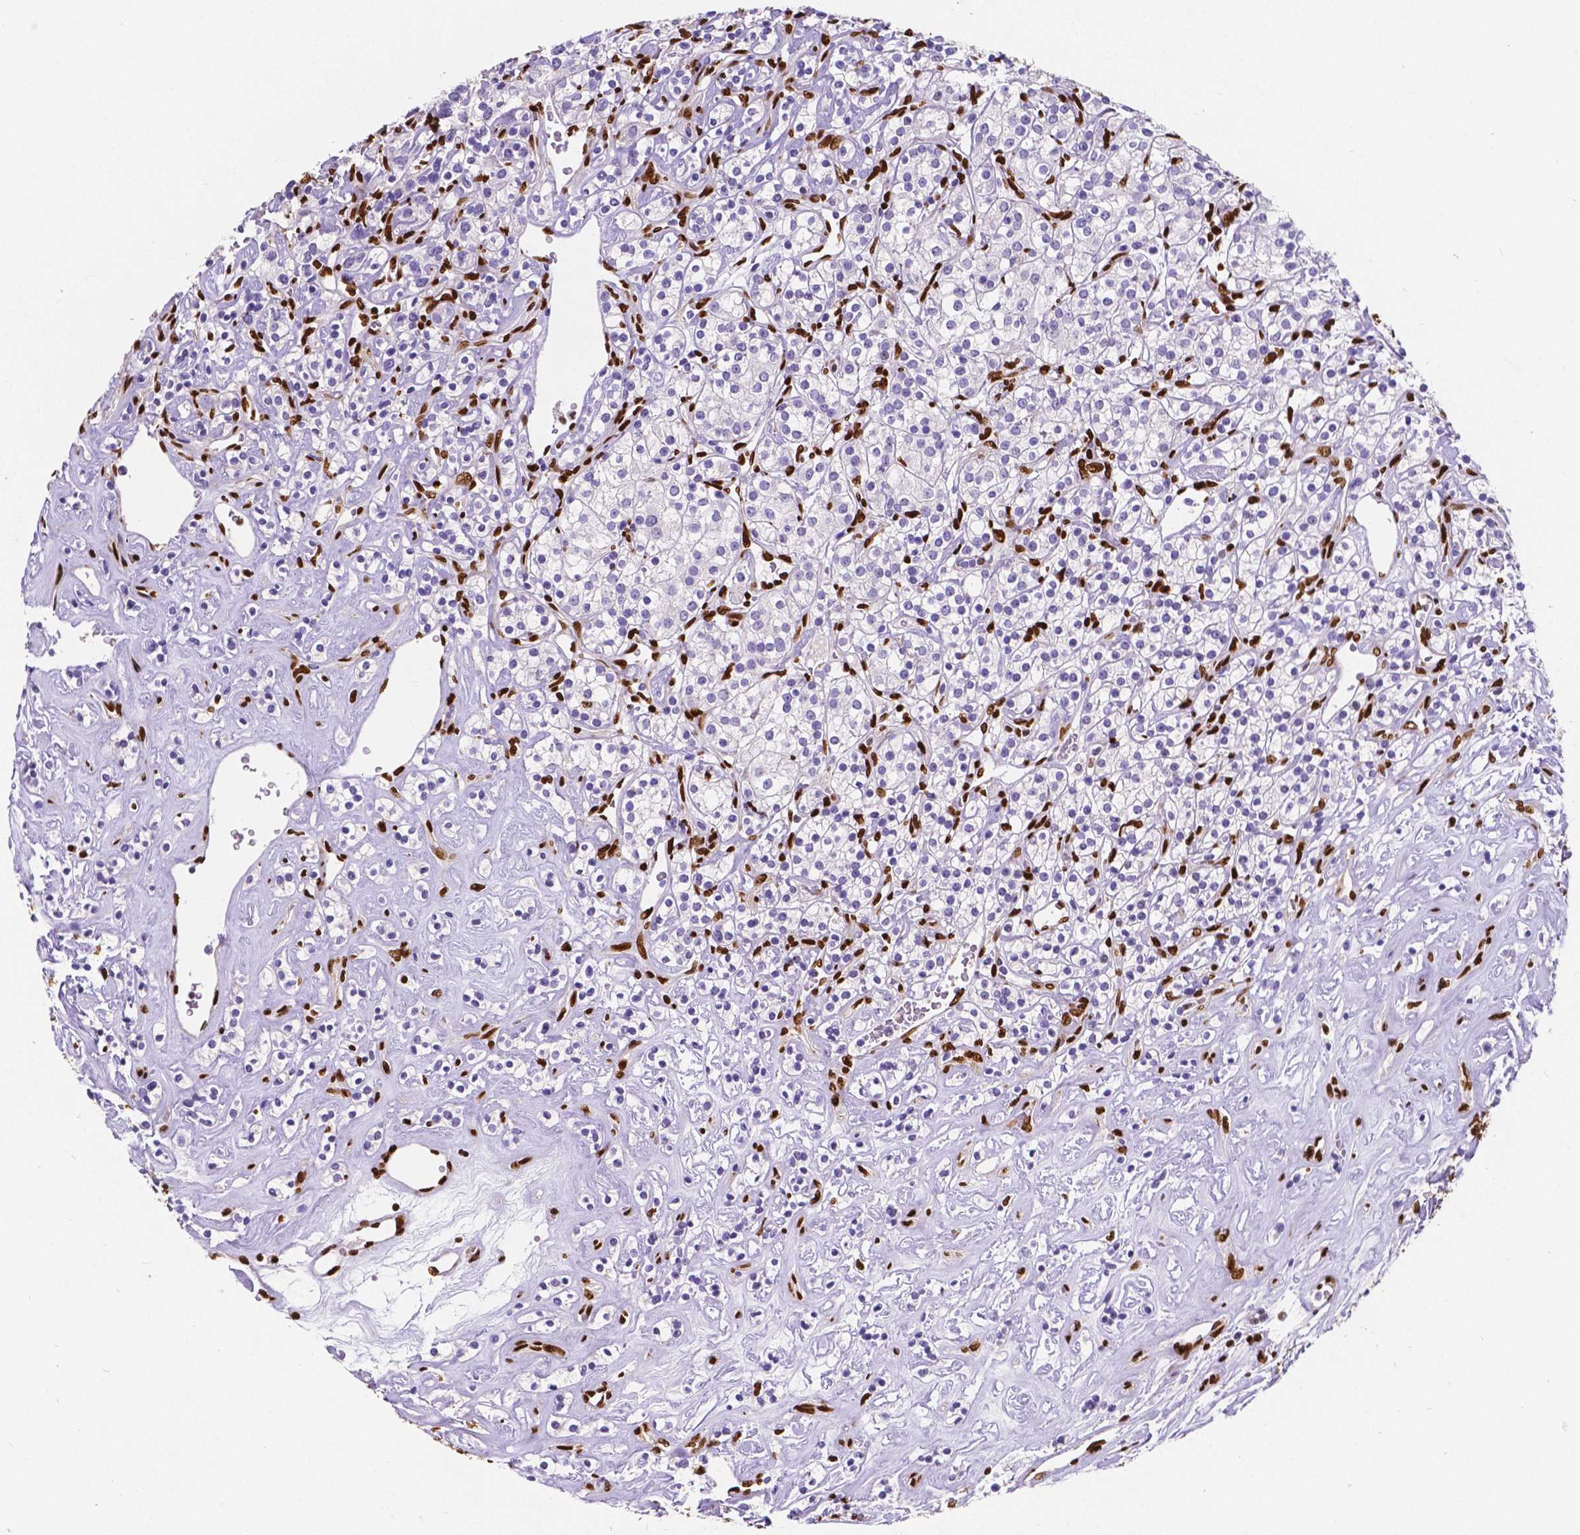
{"staining": {"intensity": "negative", "quantity": "none", "location": "none"}, "tissue": "renal cancer", "cell_type": "Tumor cells", "image_type": "cancer", "snomed": [{"axis": "morphology", "description": "Adenocarcinoma, NOS"}, {"axis": "topography", "description": "Kidney"}], "caption": "IHC image of neoplastic tissue: renal cancer stained with DAB exhibits no significant protein positivity in tumor cells. (Immunohistochemistry (ihc), brightfield microscopy, high magnification).", "gene": "MEF2C", "patient": {"sex": "male", "age": 77}}